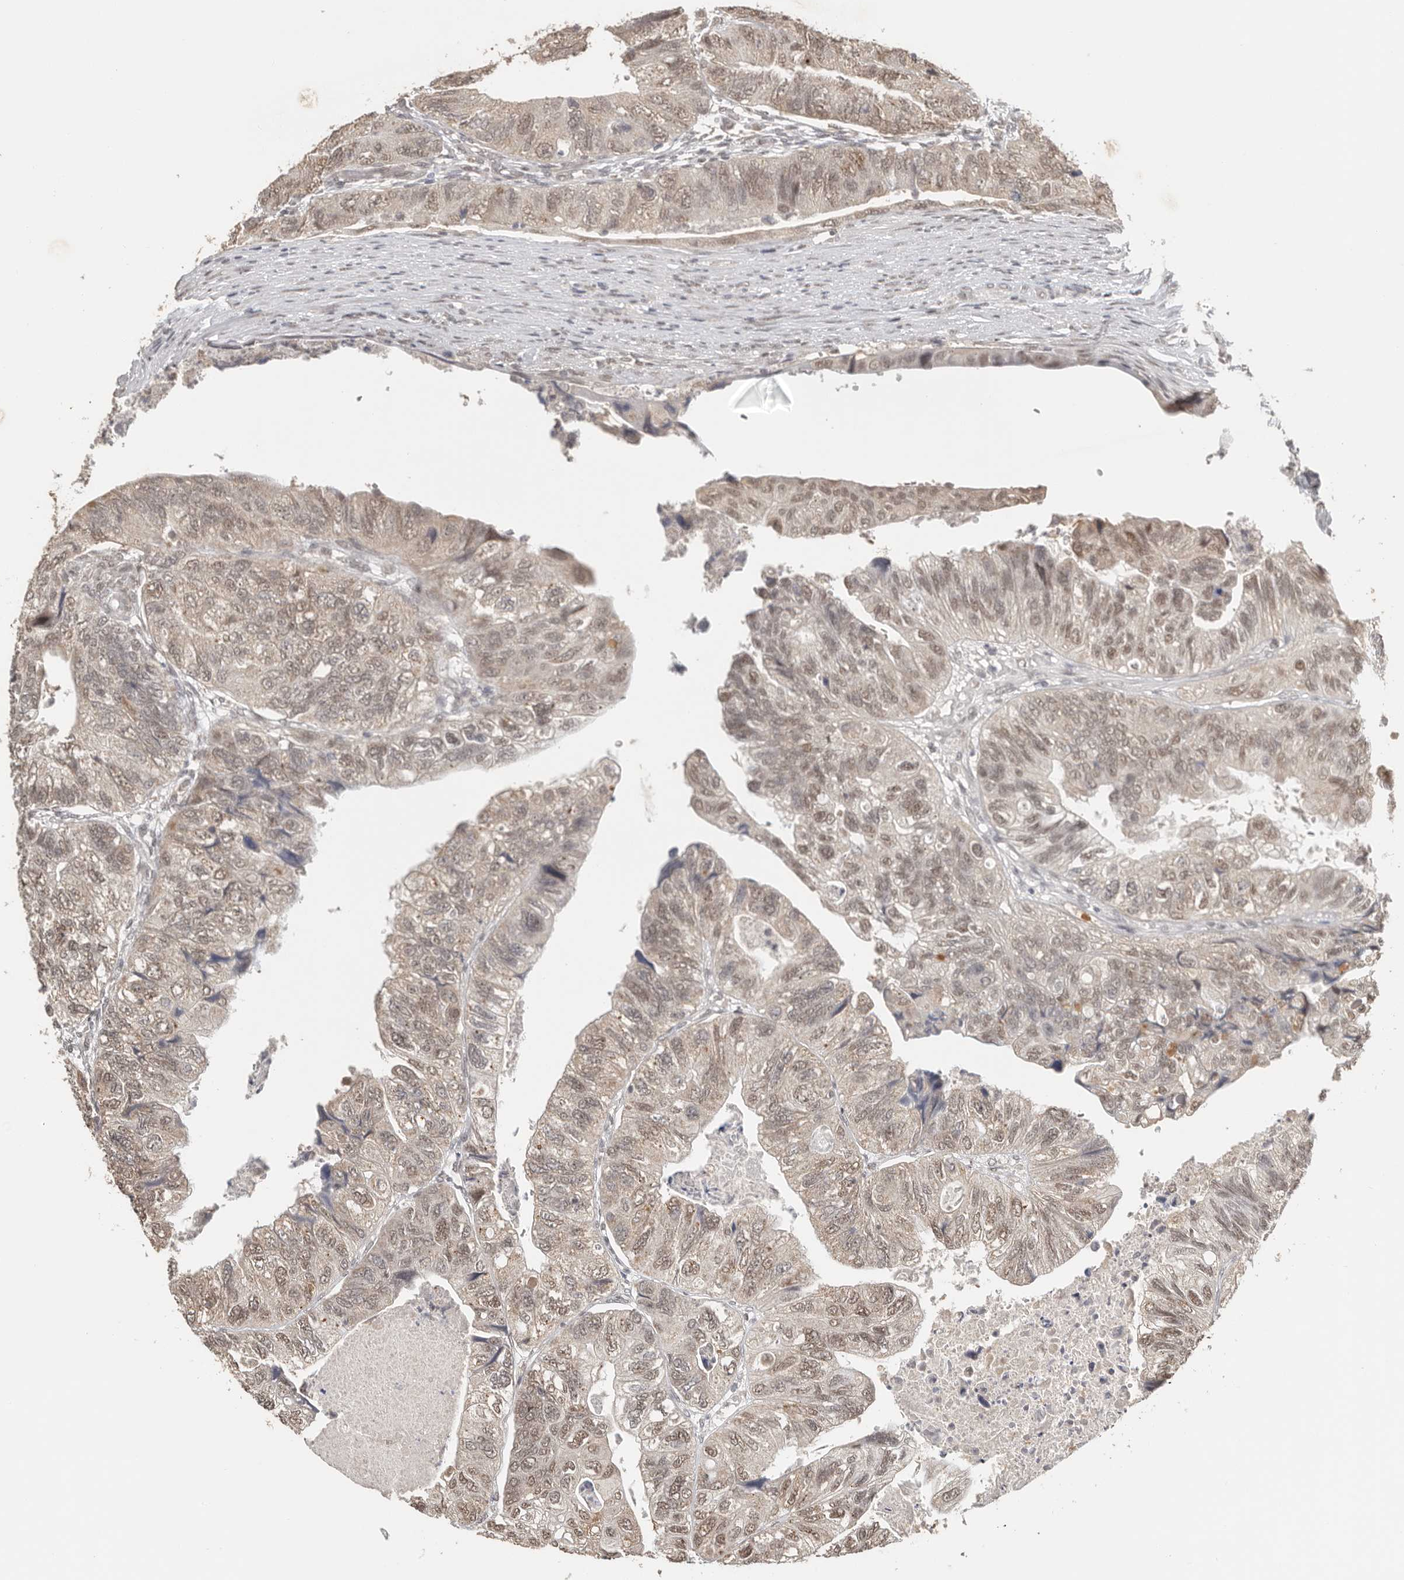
{"staining": {"intensity": "weak", "quantity": ">75%", "location": "cytoplasmic/membranous,nuclear"}, "tissue": "colorectal cancer", "cell_type": "Tumor cells", "image_type": "cancer", "snomed": [{"axis": "morphology", "description": "Adenocarcinoma, NOS"}, {"axis": "topography", "description": "Rectum"}], "caption": "This histopathology image displays immunohistochemistry staining of colorectal cancer (adenocarcinoma), with low weak cytoplasmic/membranous and nuclear expression in approximately >75% of tumor cells.", "gene": "SEC14L1", "patient": {"sex": "male", "age": 63}}